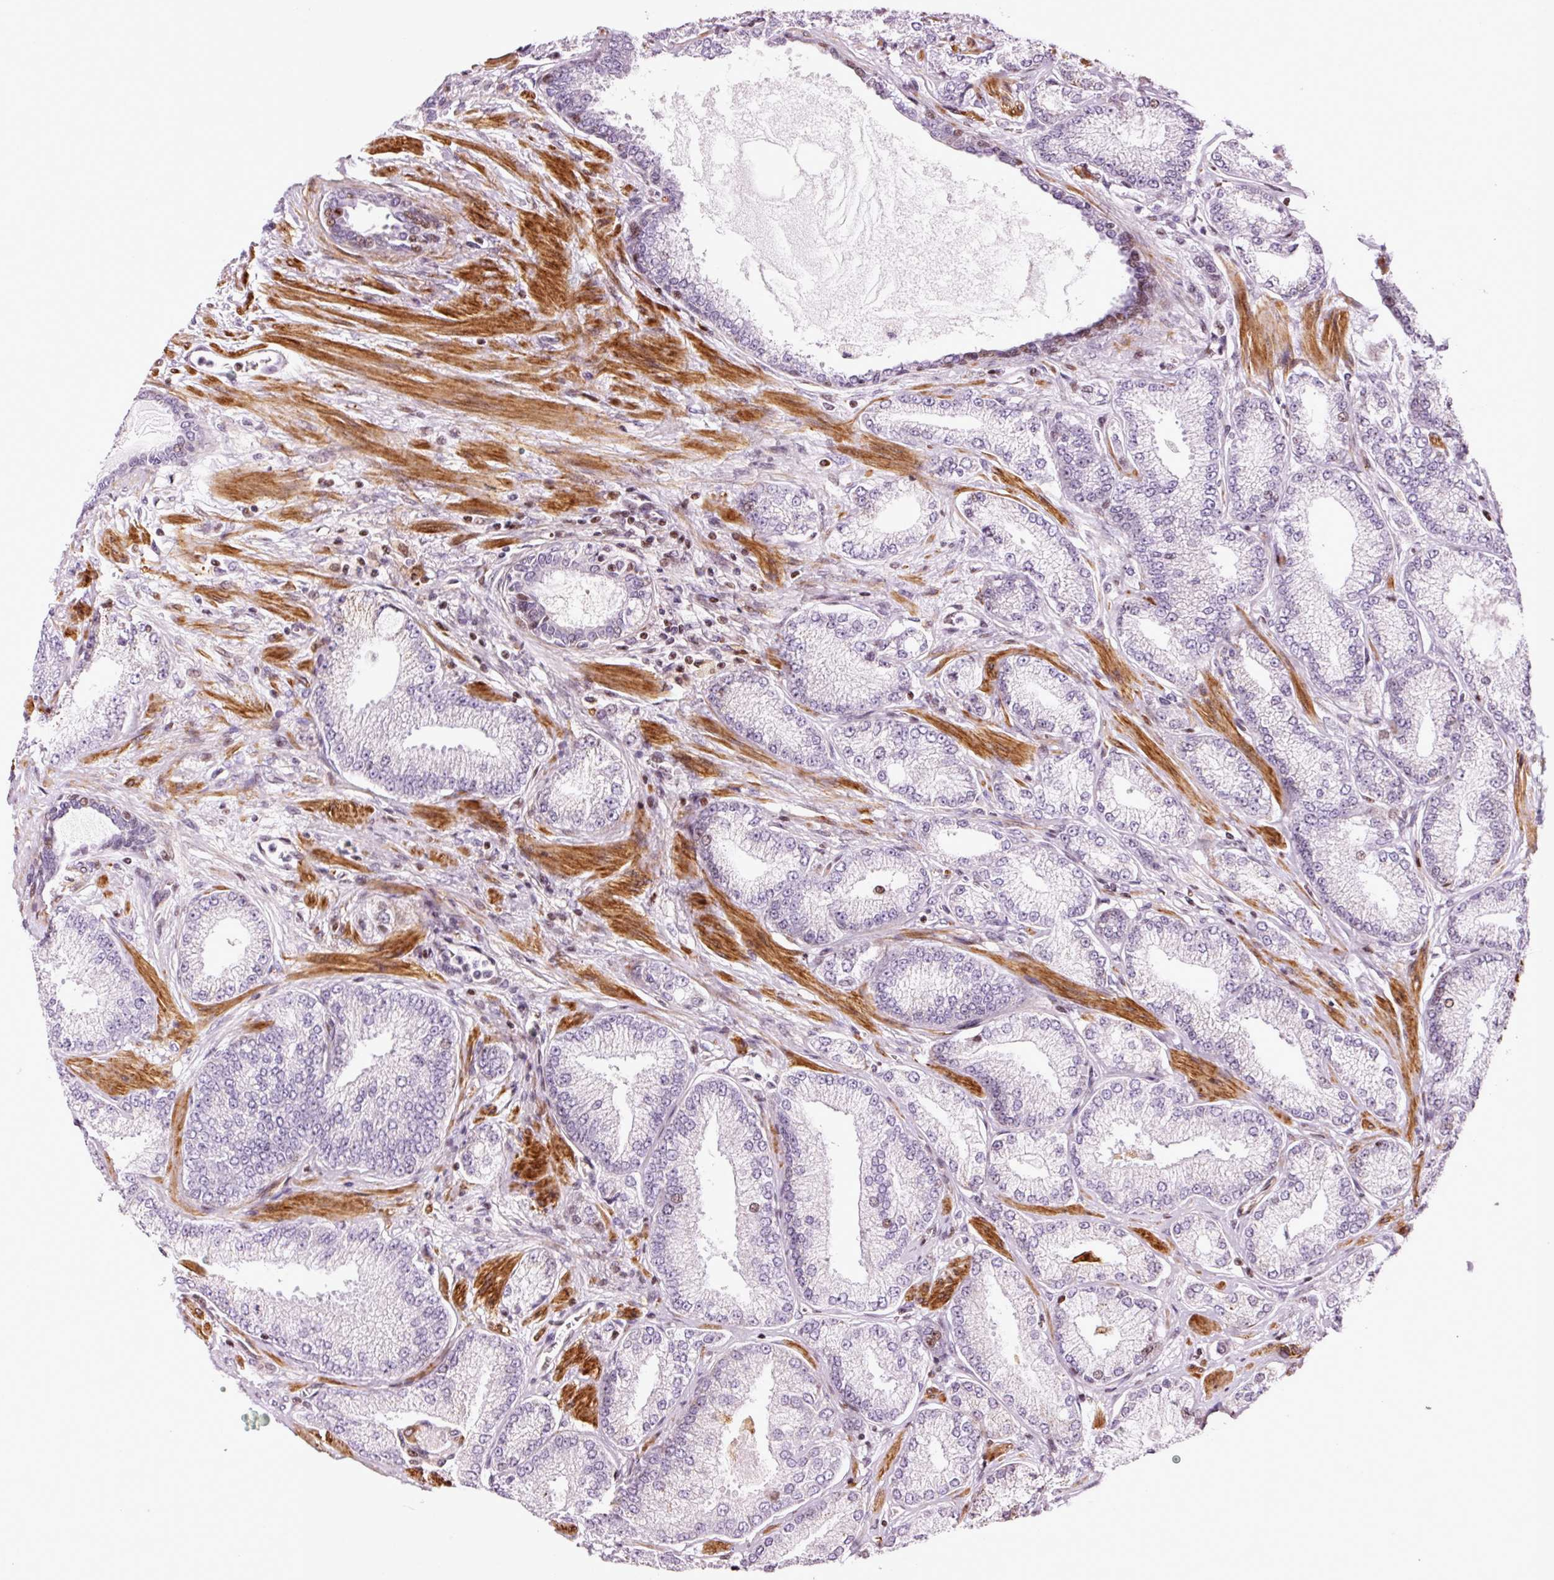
{"staining": {"intensity": "moderate", "quantity": "<25%", "location": "cytoplasmic/membranous"}, "tissue": "prostate cancer", "cell_type": "Tumor cells", "image_type": "cancer", "snomed": [{"axis": "morphology", "description": "Adenocarcinoma, High grade"}, {"axis": "topography", "description": "Prostate"}], "caption": "The image reveals a brown stain indicating the presence of a protein in the cytoplasmic/membranous of tumor cells in prostate cancer (adenocarcinoma (high-grade)).", "gene": "ANKRD20A1", "patient": {"sex": "male", "age": 68}}